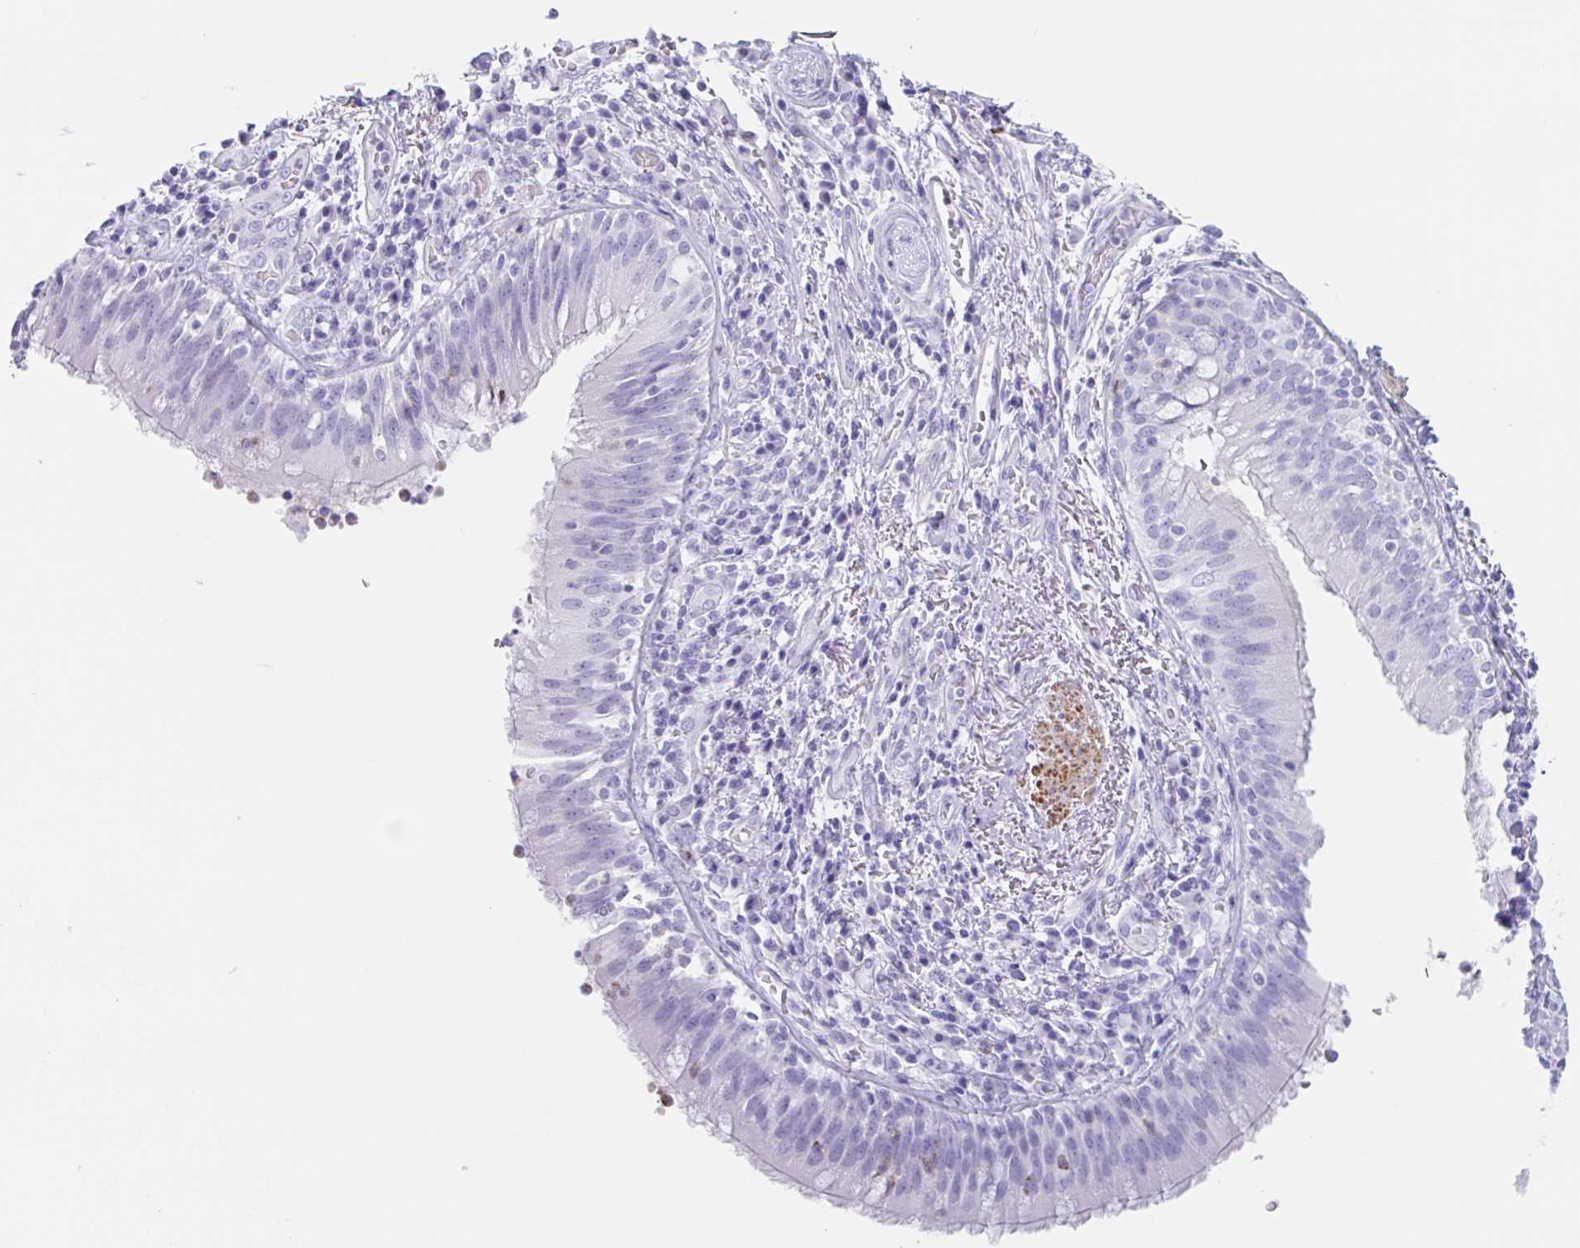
{"staining": {"intensity": "negative", "quantity": "none", "location": "none"}, "tissue": "bronchus", "cell_type": "Respiratory epithelial cells", "image_type": "normal", "snomed": [{"axis": "morphology", "description": "Normal tissue, NOS"}, {"axis": "topography", "description": "Cartilage tissue"}, {"axis": "topography", "description": "Bronchus"}], "caption": "IHC image of unremarkable bronchus stained for a protein (brown), which reveals no positivity in respiratory epithelial cells.", "gene": "TAS2R41", "patient": {"sex": "male", "age": 56}}